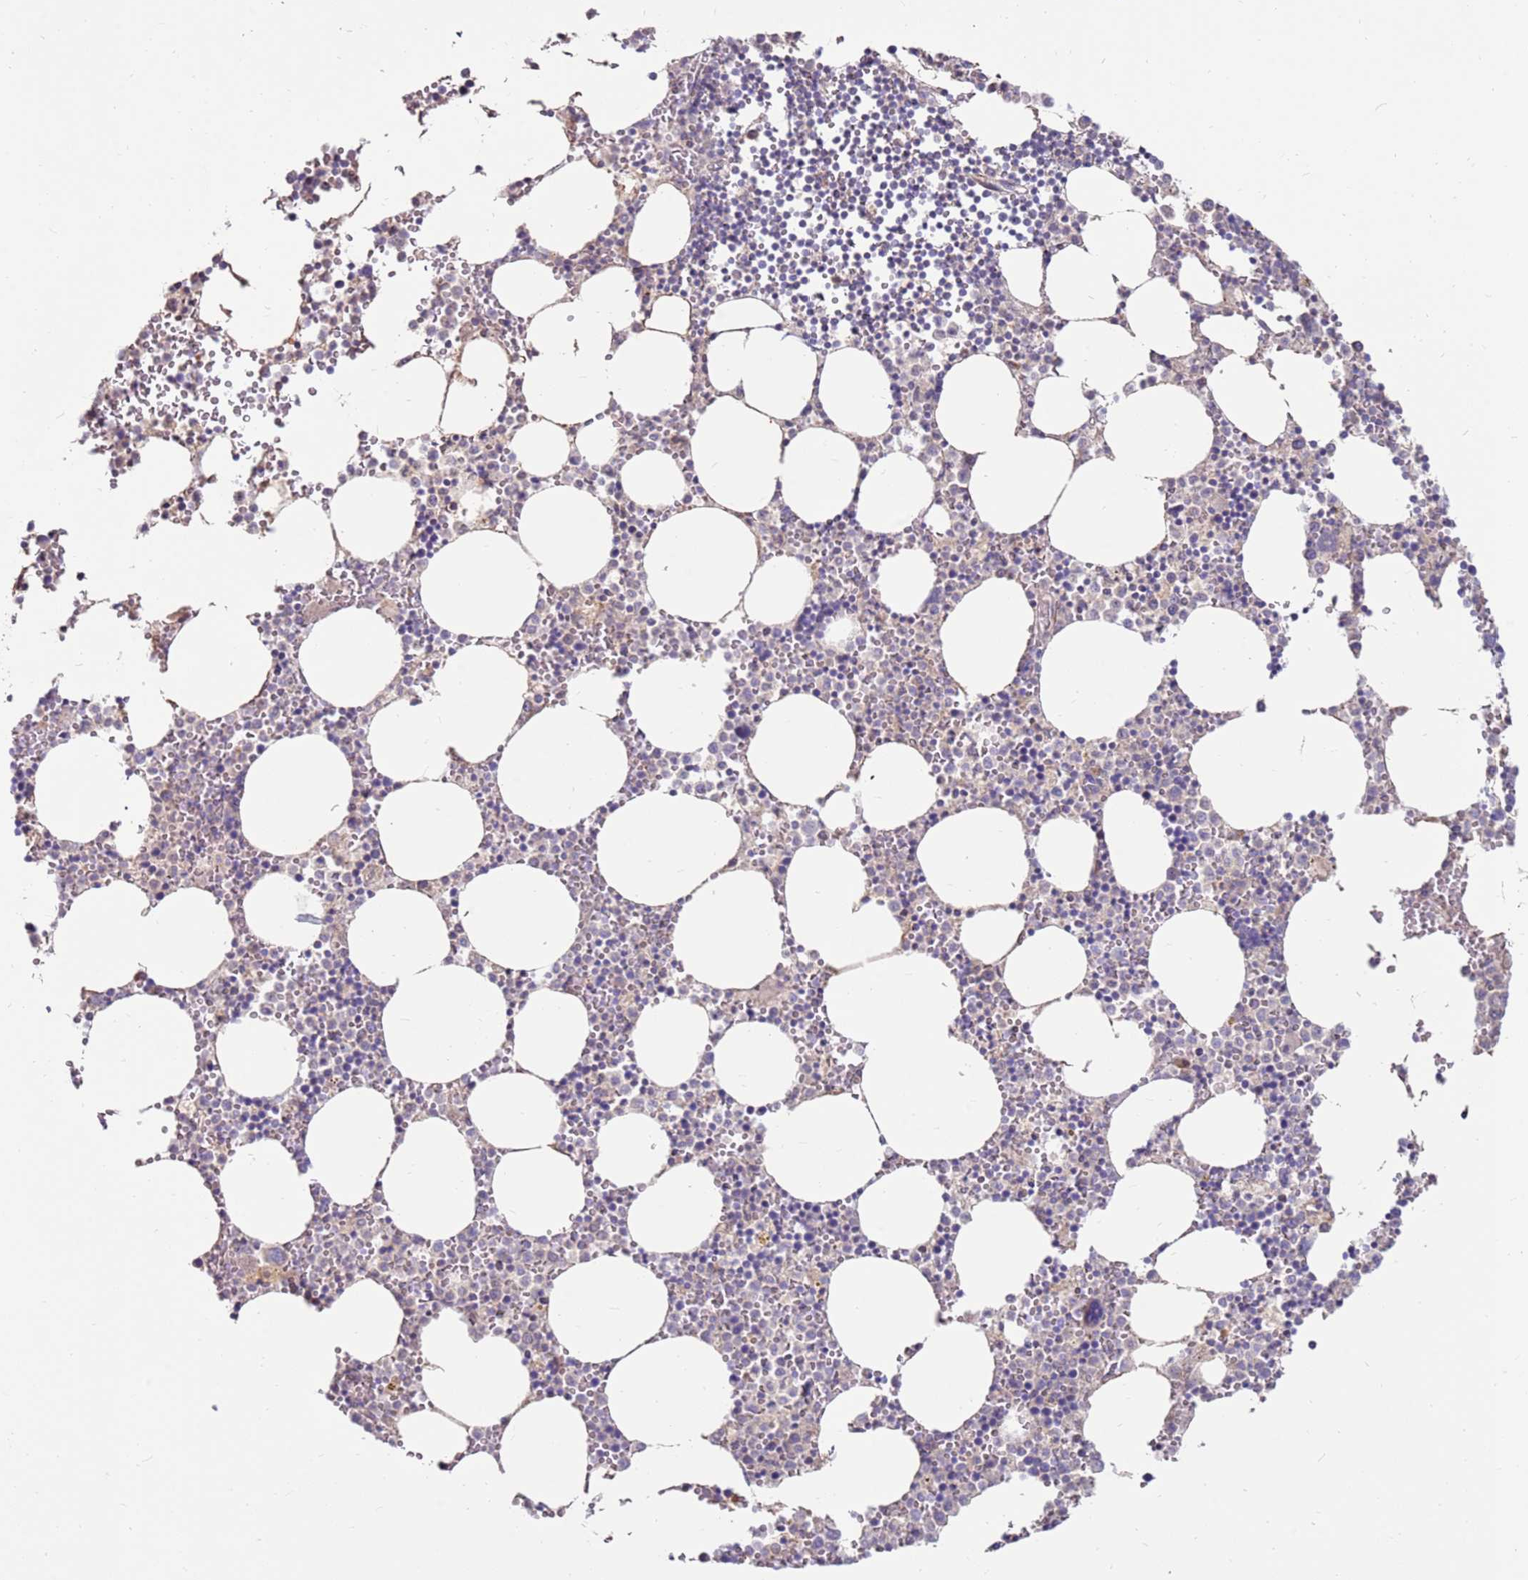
{"staining": {"intensity": "negative", "quantity": "none", "location": "none"}, "tissue": "bone marrow", "cell_type": "Hematopoietic cells", "image_type": "normal", "snomed": [{"axis": "morphology", "description": "Normal tissue, NOS"}, {"axis": "topography", "description": "Bone marrow"}], "caption": "The histopathology image displays no significant staining in hematopoietic cells of bone marrow. (DAB immunohistochemistry (IHC) with hematoxylin counter stain).", "gene": "SLC44A4", "patient": {"sex": "female", "age": 64}}